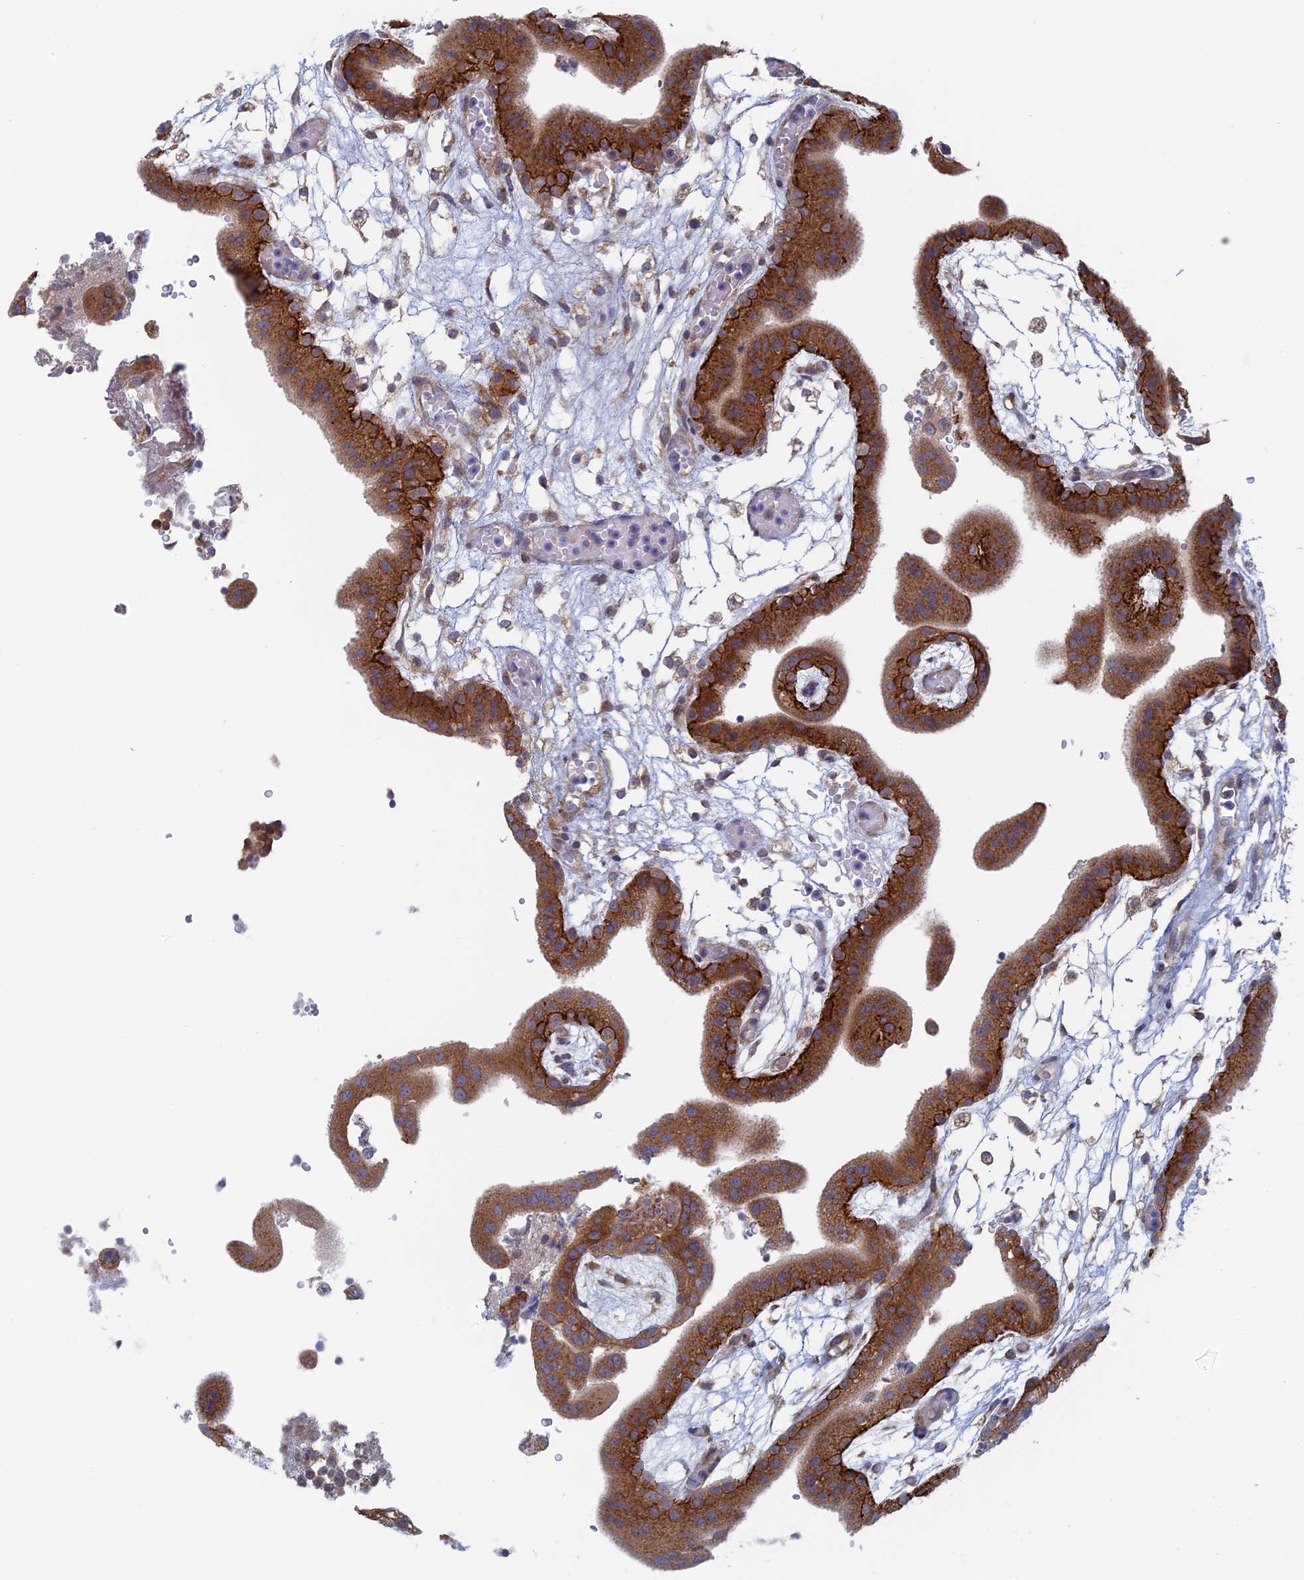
{"staining": {"intensity": "strong", "quantity": ">75%", "location": "cytoplasmic/membranous"}, "tissue": "placenta", "cell_type": "Trophoblastic cells", "image_type": "normal", "snomed": [{"axis": "morphology", "description": "Normal tissue, NOS"}, {"axis": "topography", "description": "Placenta"}], "caption": "Immunohistochemistry (IHC) staining of unremarkable placenta, which demonstrates high levels of strong cytoplasmic/membranous expression in approximately >75% of trophoblastic cells indicating strong cytoplasmic/membranous protein positivity. The staining was performed using DAB (3,3'-diaminobenzidine) (brown) for protein detection and nuclei were counterstained in hematoxylin (blue).", "gene": "TBC1D30", "patient": {"sex": "female", "age": 18}}